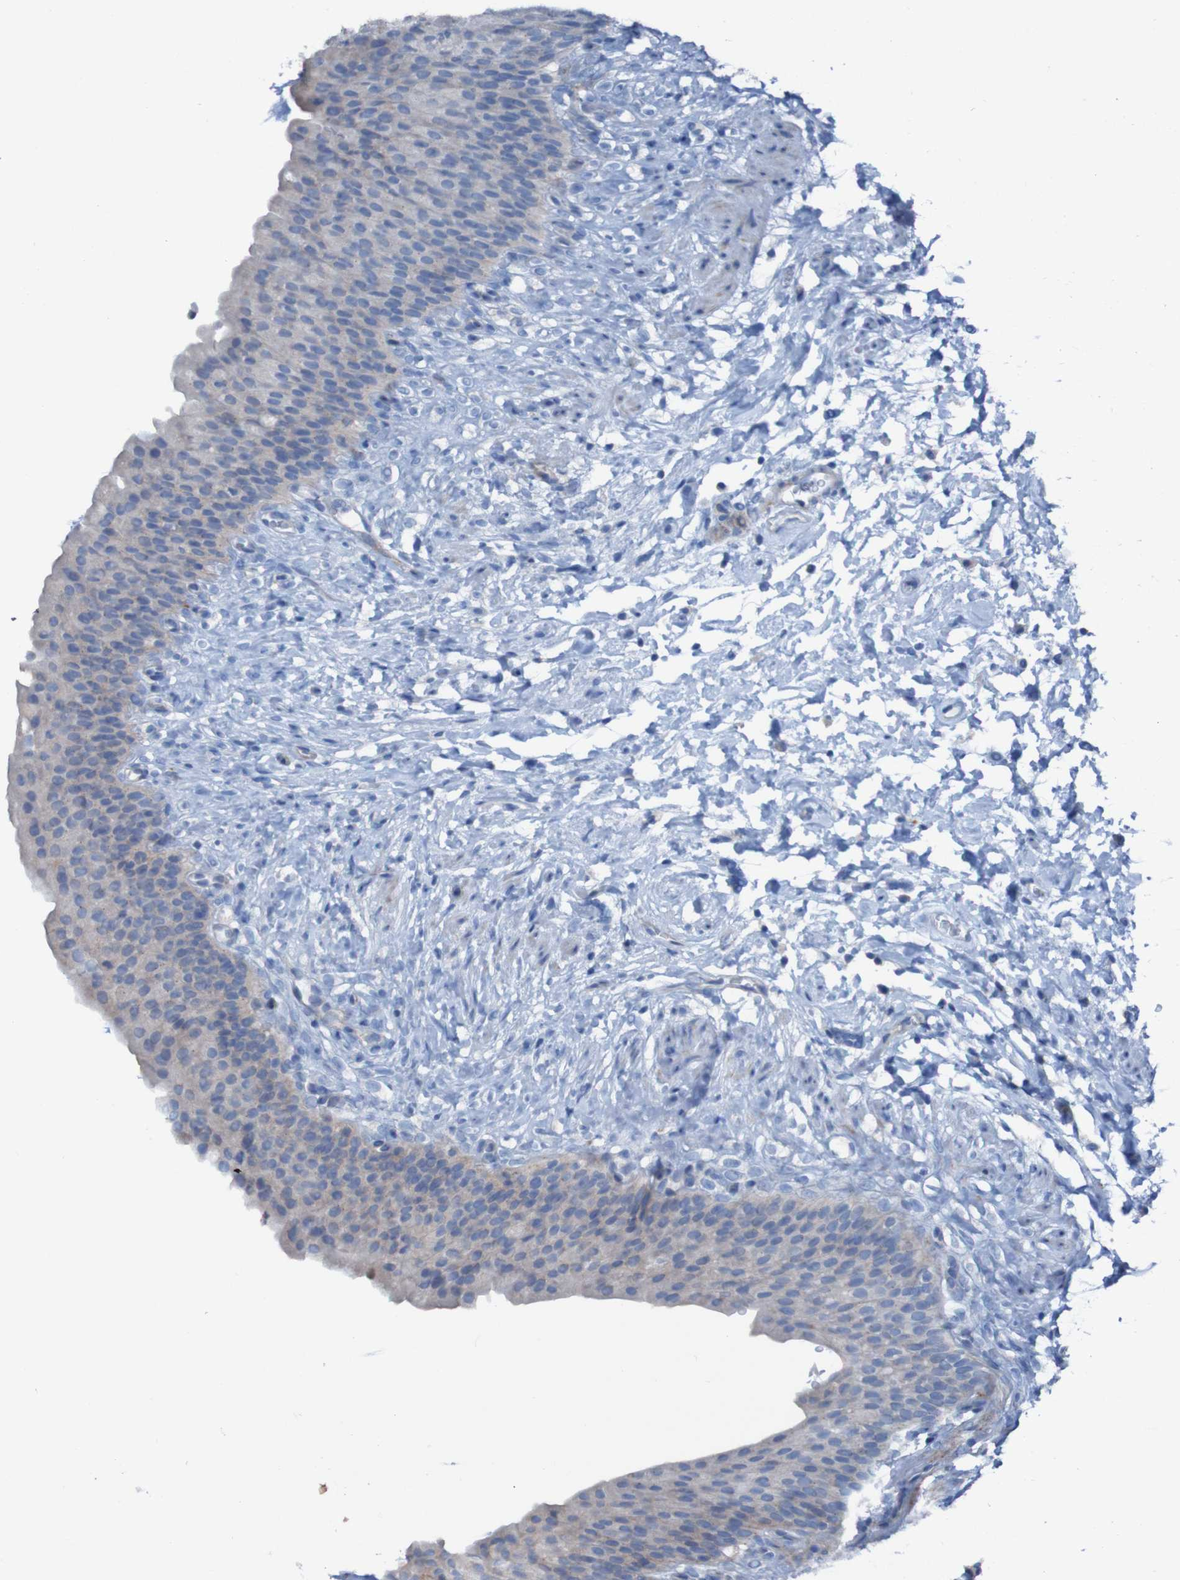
{"staining": {"intensity": "weak", "quantity": "<25%", "location": "cytoplasmic/membranous"}, "tissue": "urinary bladder", "cell_type": "Urothelial cells", "image_type": "normal", "snomed": [{"axis": "morphology", "description": "Normal tissue, NOS"}, {"axis": "topography", "description": "Urinary bladder"}], "caption": "IHC image of benign human urinary bladder stained for a protein (brown), which displays no staining in urothelial cells.", "gene": "RNF182", "patient": {"sex": "female", "age": 79}}